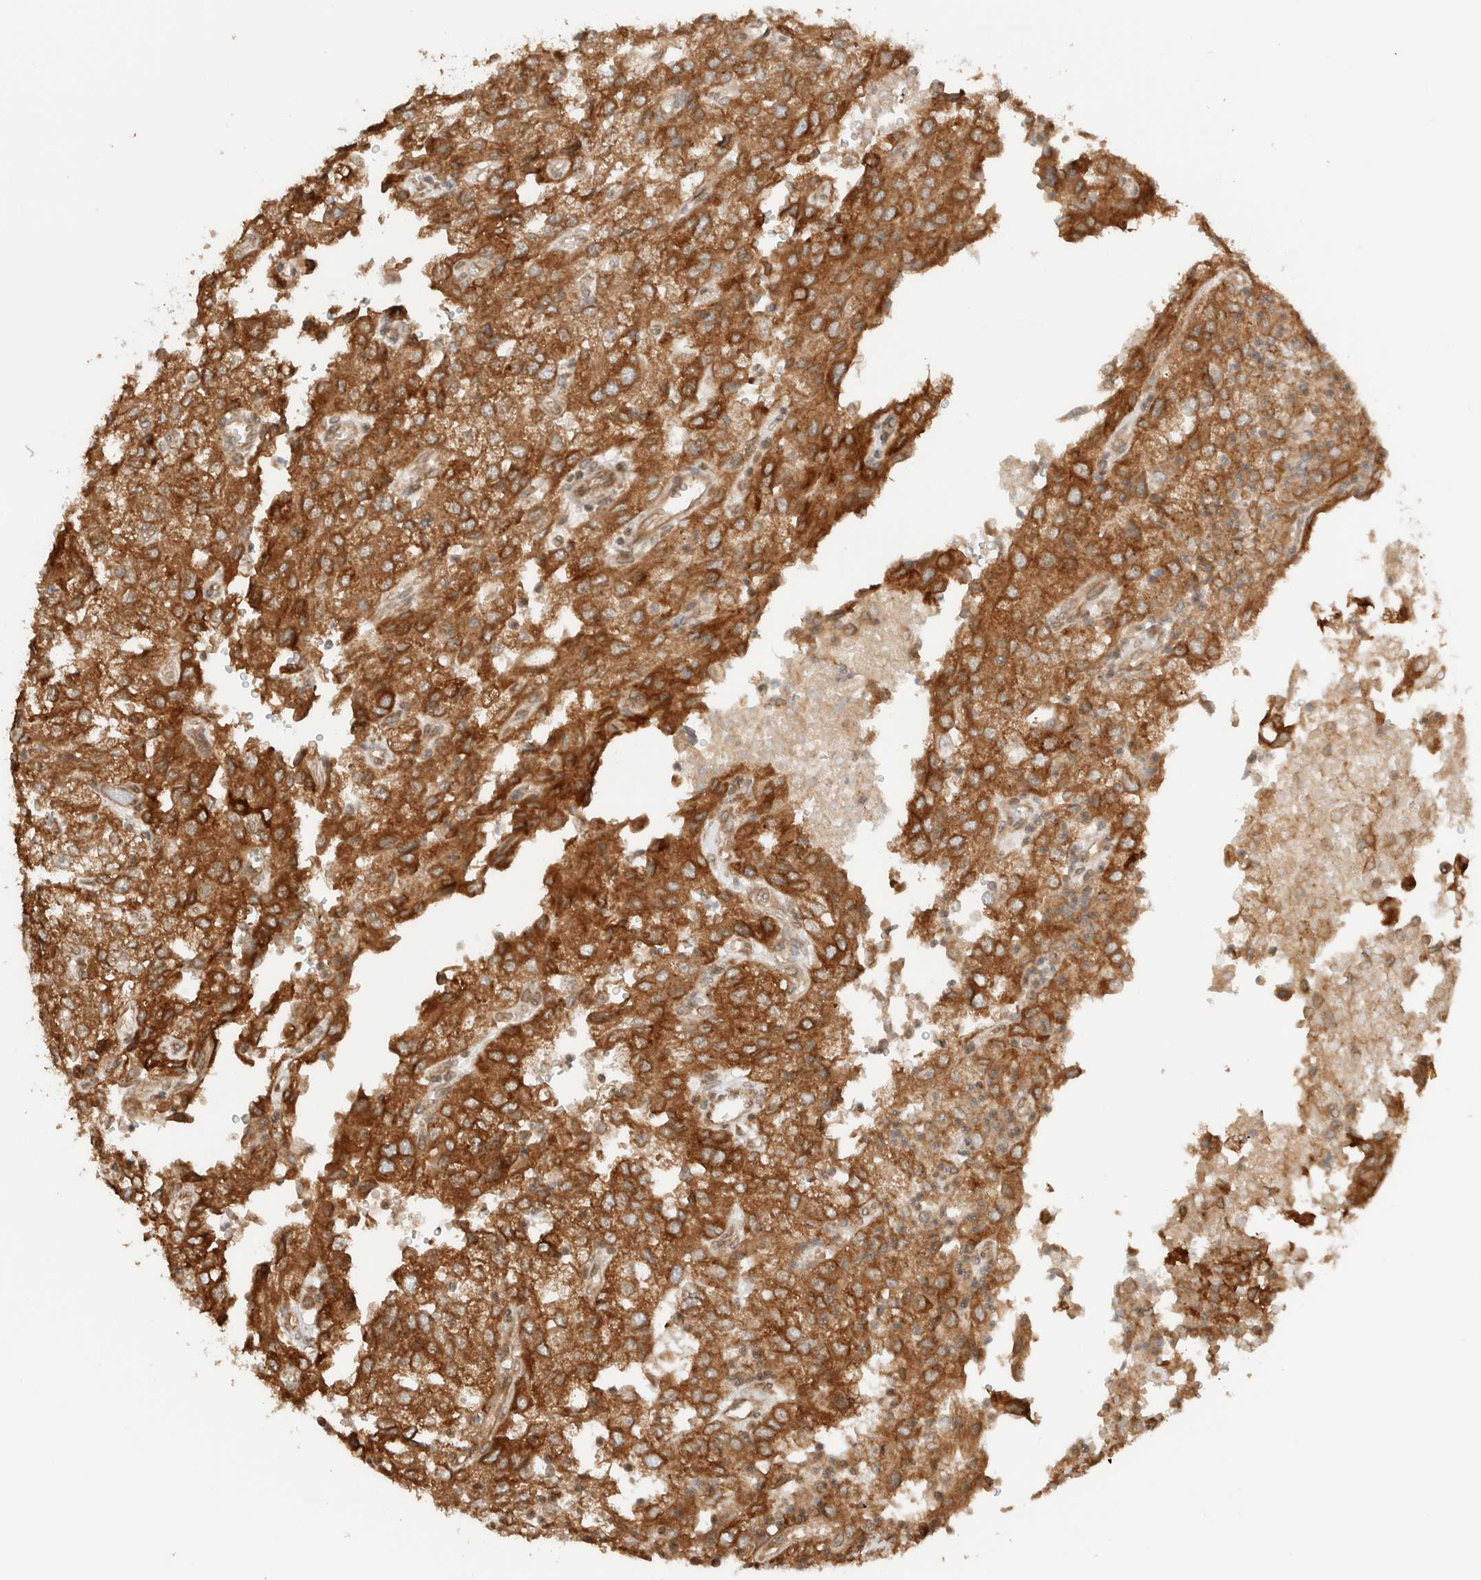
{"staining": {"intensity": "strong", "quantity": ">75%", "location": "cytoplasmic/membranous"}, "tissue": "renal cancer", "cell_type": "Tumor cells", "image_type": "cancer", "snomed": [{"axis": "morphology", "description": "Adenocarcinoma, NOS"}, {"axis": "topography", "description": "Kidney"}], "caption": "A high-resolution micrograph shows immunohistochemistry (IHC) staining of adenocarcinoma (renal), which shows strong cytoplasmic/membranous positivity in approximately >75% of tumor cells. Ihc stains the protein of interest in brown and the nuclei are stained blue.", "gene": "ARFGEF2", "patient": {"sex": "female", "age": 54}}